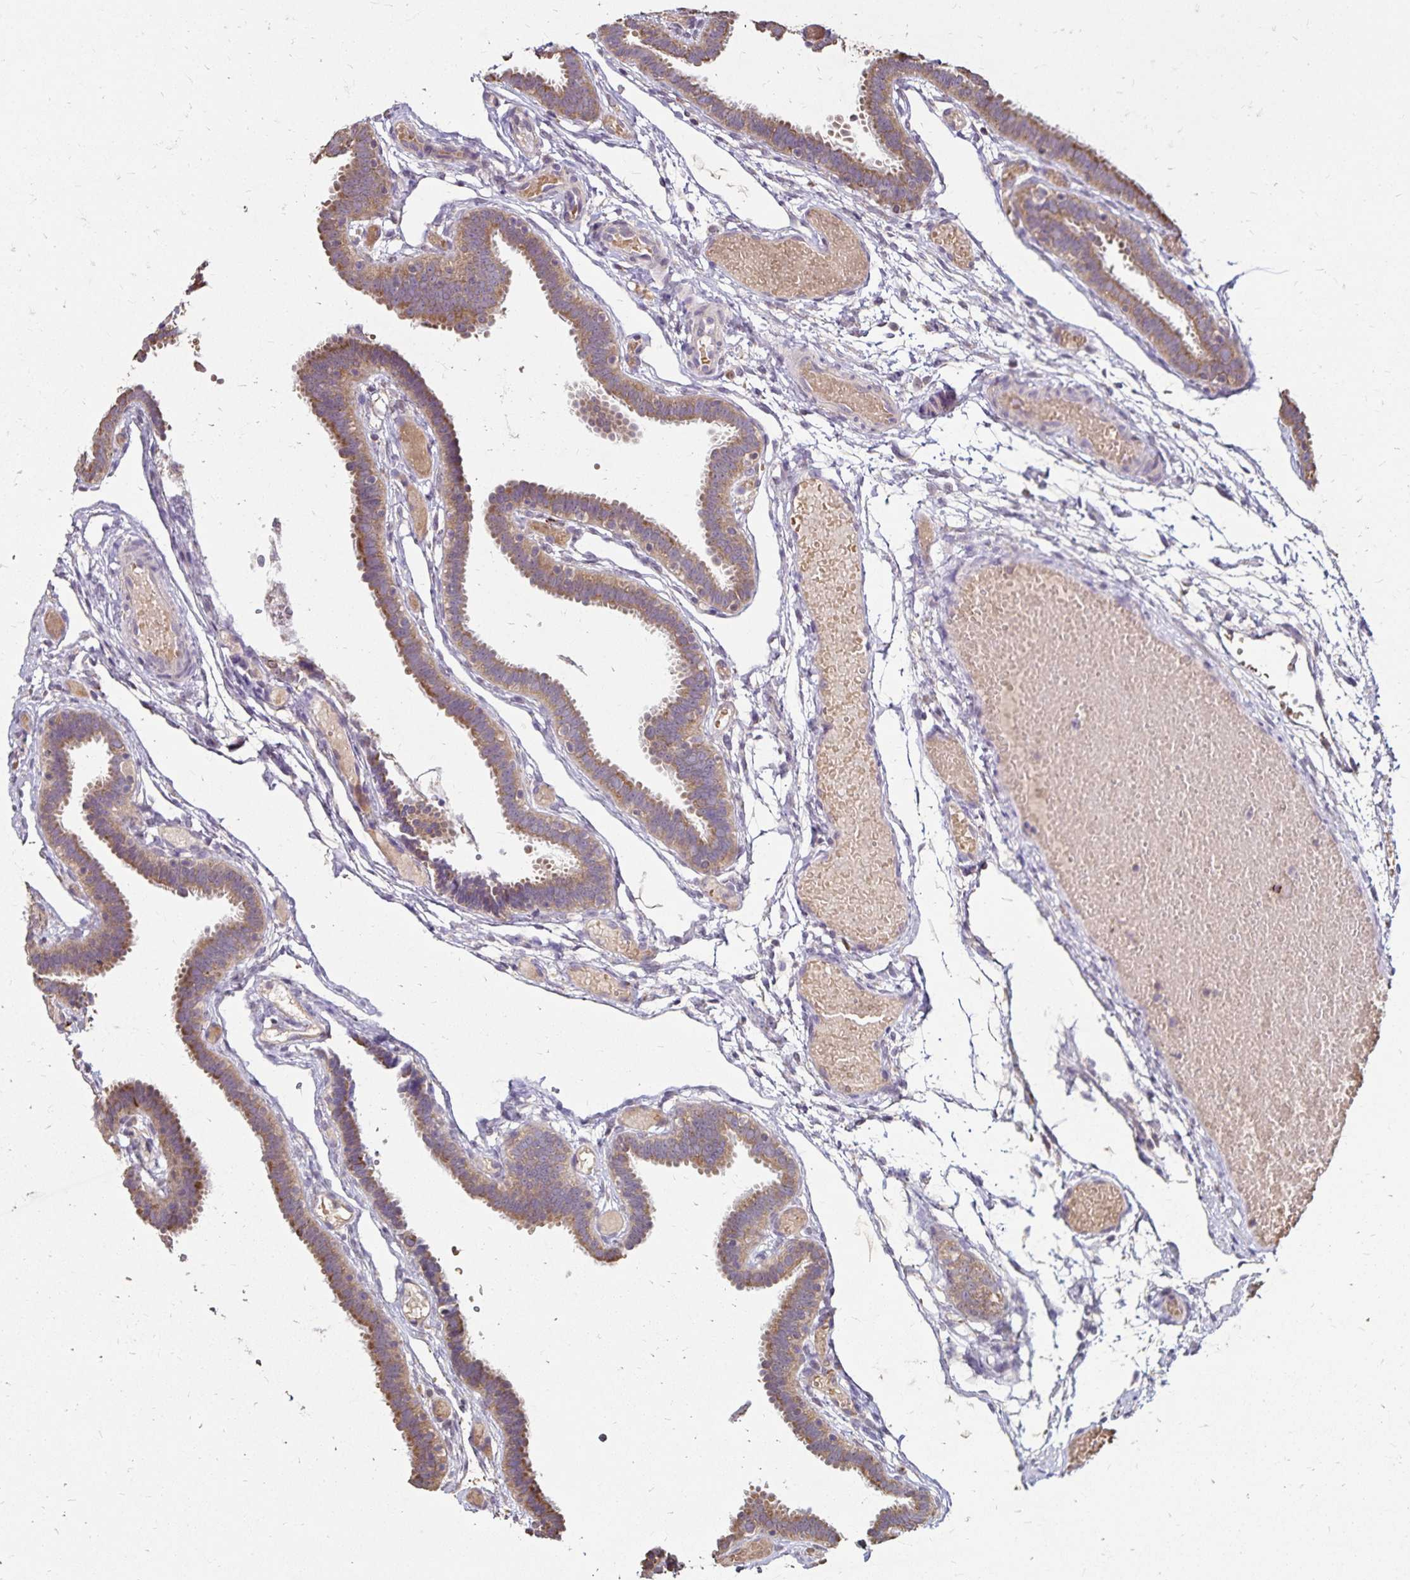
{"staining": {"intensity": "moderate", "quantity": "25%-75%", "location": "cytoplasmic/membranous"}, "tissue": "fallopian tube", "cell_type": "Glandular cells", "image_type": "normal", "snomed": [{"axis": "morphology", "description": "Normal tissue, NOS"}, {"axis": "topography", "description": "Fallopian tube"}], "caption": "Protein expression analysis of benign fallopian tube demonstrates moderate cytoplasmic/membranous expression in approximately 25%-75% of glandular cells. The staining is performed using DAB (3,3'-diaminobenzidine) brown chromogen to label protein expression. The nuclei are counter-stained blue using hematoxylin.", "gene": "EMC10", "patient": {"sex": "female", "age": 37}}